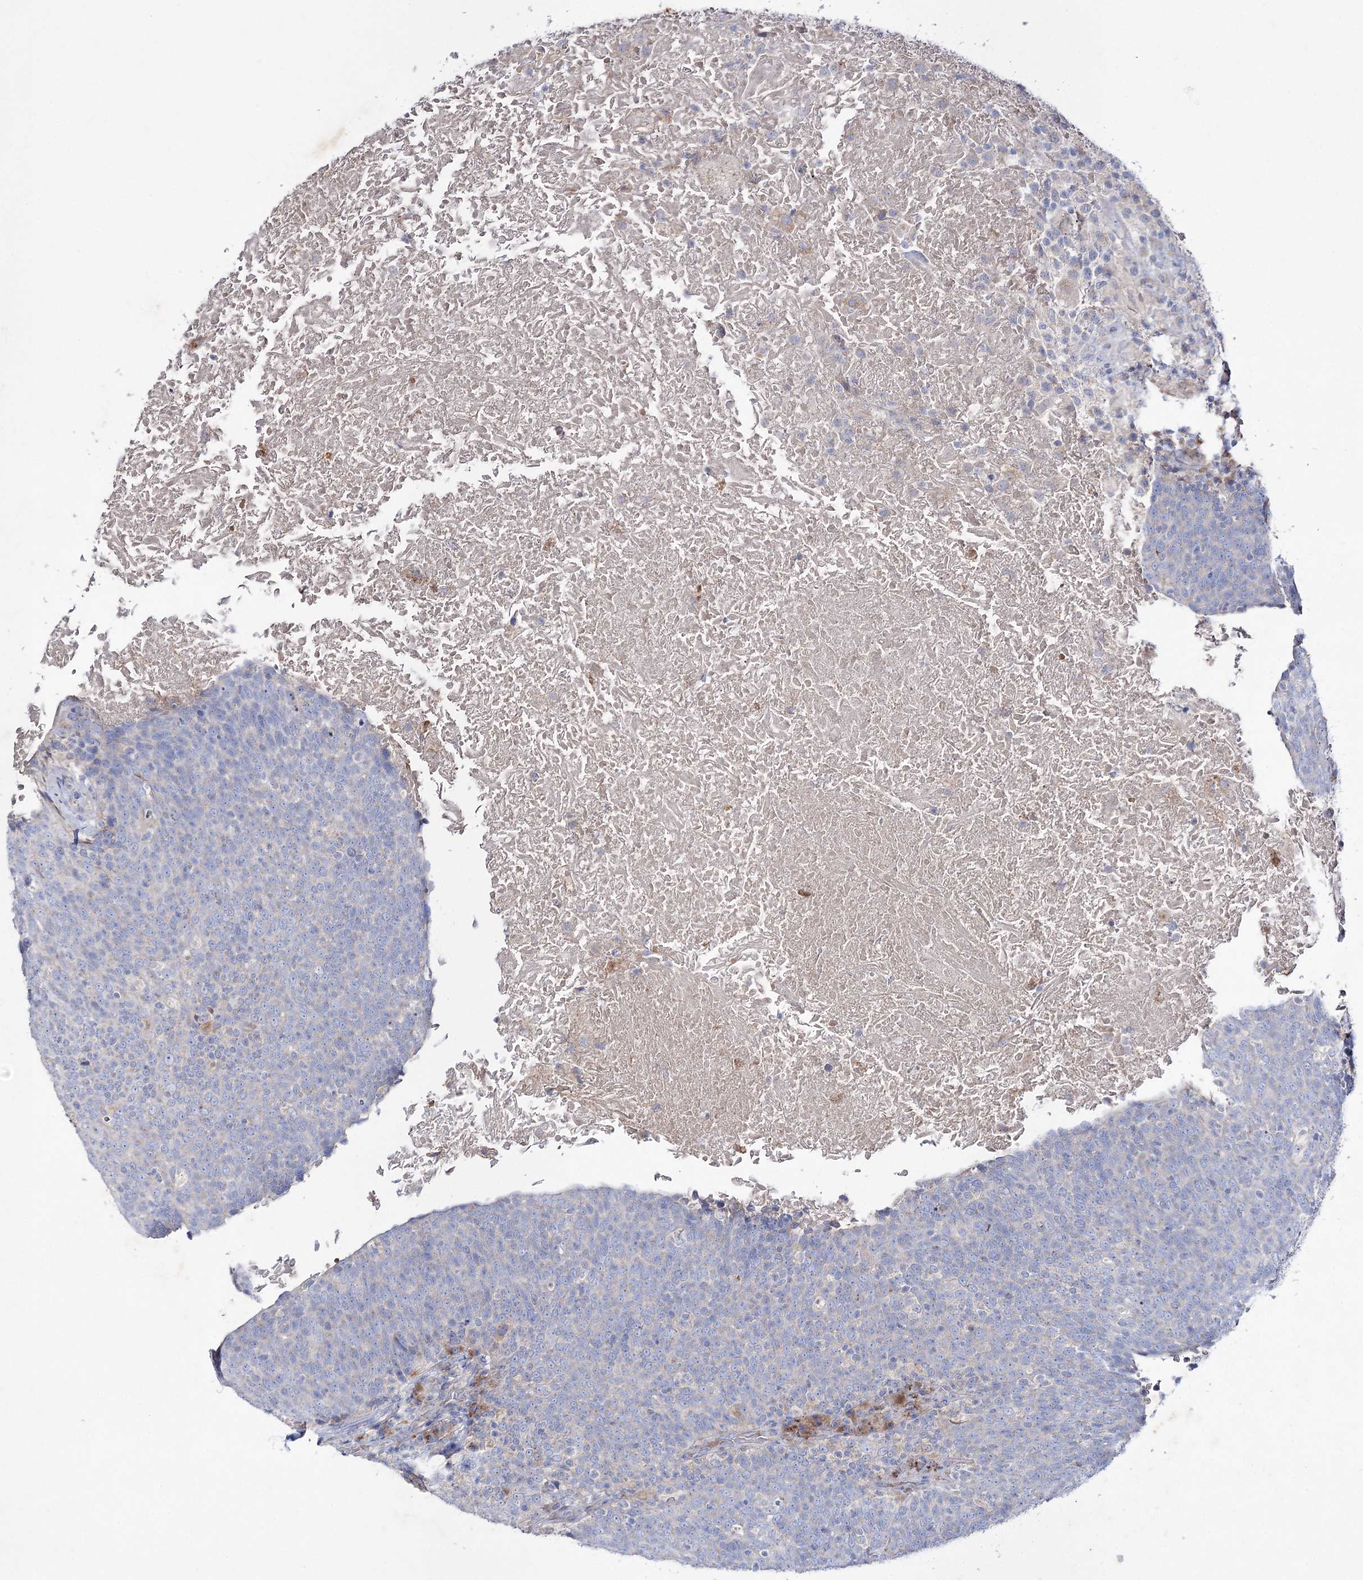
{"staining": {"intensity": "negative", "quantity": "none", "location": "none"}, "tissue": "head and neck cancer", "cell_type": "Tumor cells", "image_type": "cancer", "snomed": [{"axis": "morphology", "description": "Squamous cell carcinoma, NOS"}, {"axis": "morphology", "description": "Squamous cell carcinoma, metastatic, NOS"}, {"axis": "topography", "description": "Lymph node"}, {"axis": "topography", "description": "Head-Neck"}], "caption": "This is an IHC photomicrograph of head and neck cancer (metastatic squamous cell carcinoma). There is no staining in tumor cells.", "gene": "NAGLU", "patient": {"sex": "male", "age": 62}}